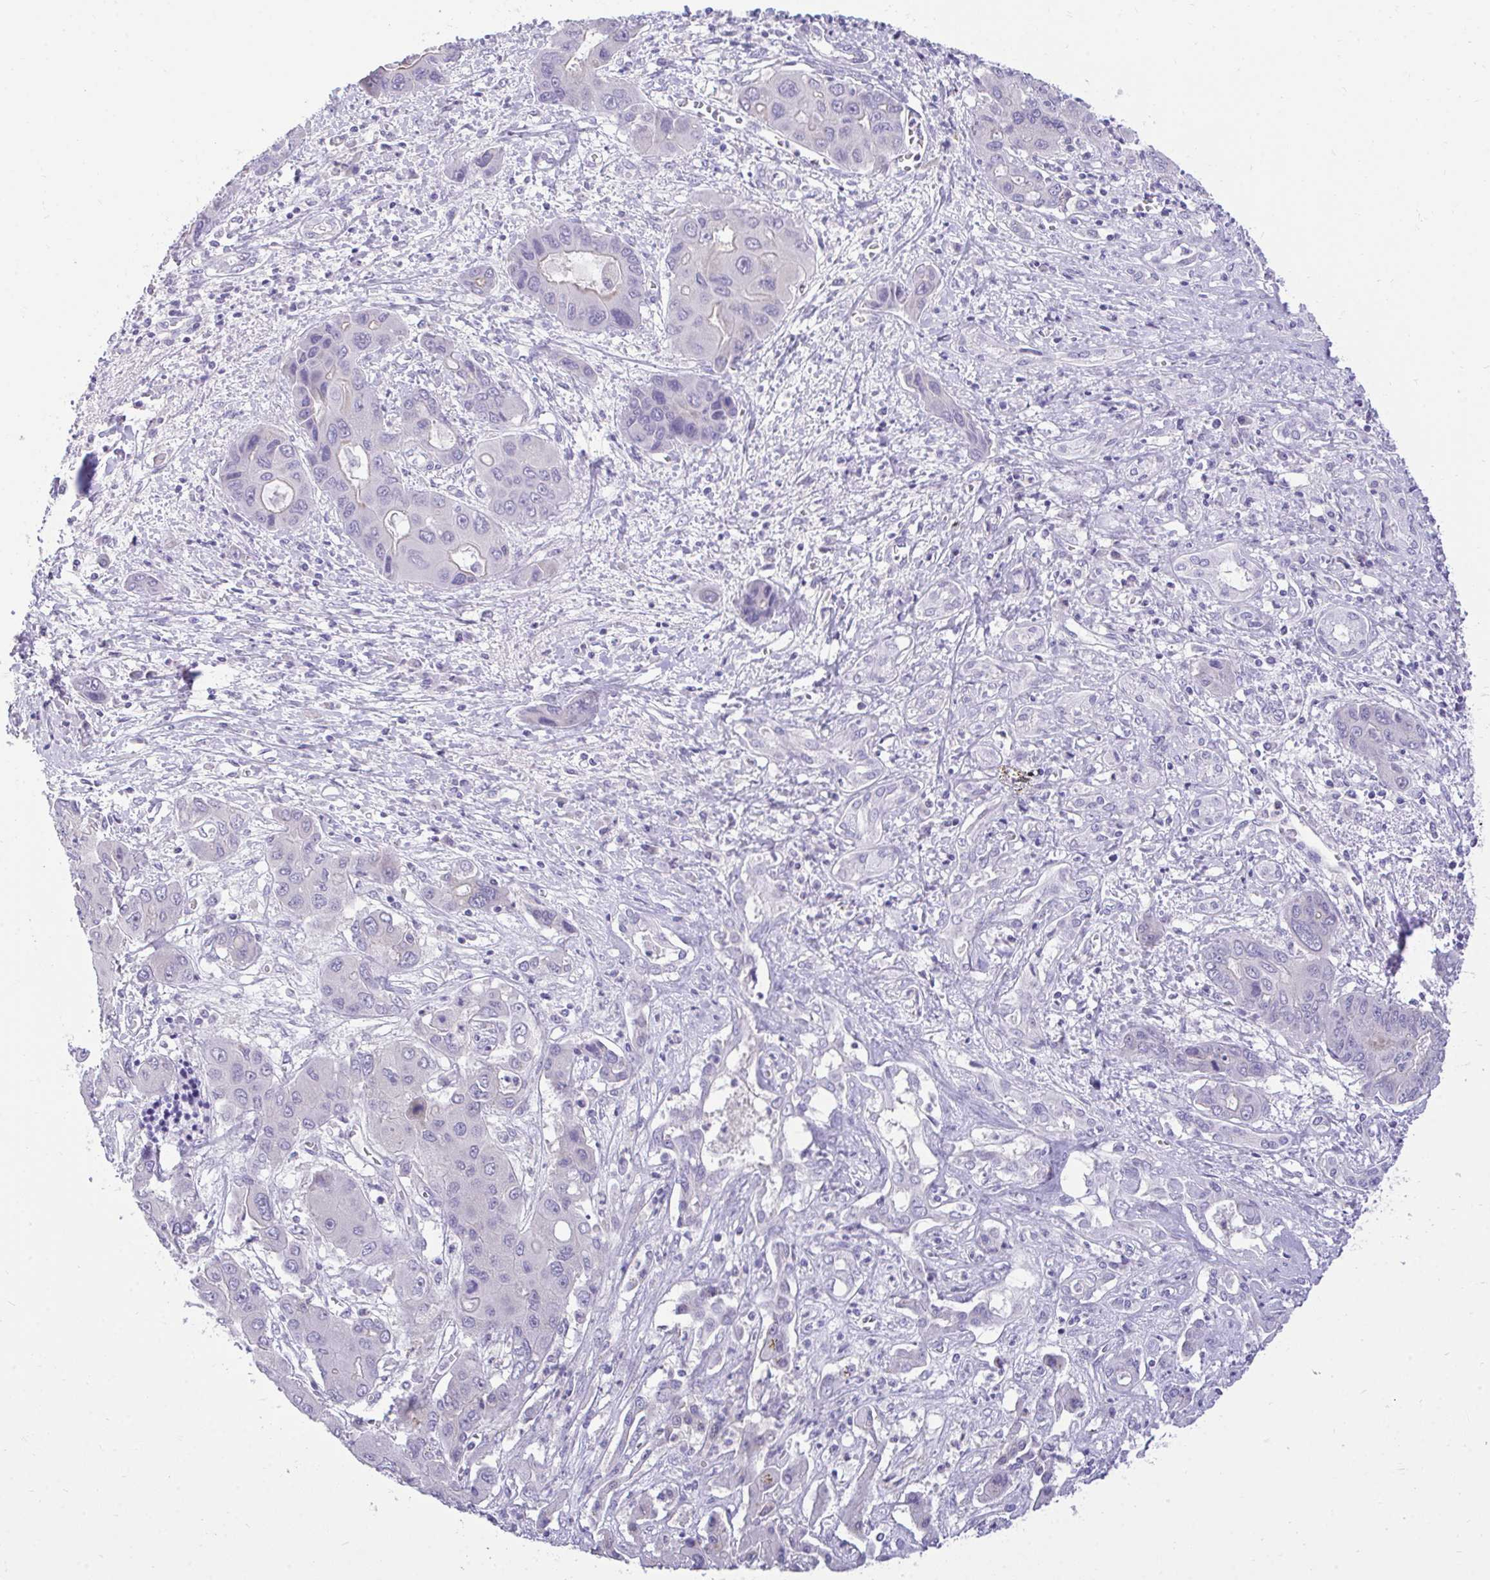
{"staining": {"intensity": "negative", "quantity": "none", "location": "none"}, "tissue": "liver cancer", "cell_type": "Tumor cells", "image_type": "cancer", "snomed": [{"axis": "morphology", "description": "Cholangiocarcinoma"}, {"axis": "topography", "description": "Liver"}], "caption": "There is no significant positivity in tumor cells of cholangiocarcinoma (liver).", "gene": "TMCO5A", "patient": {"sex": "male", "age": 67}}